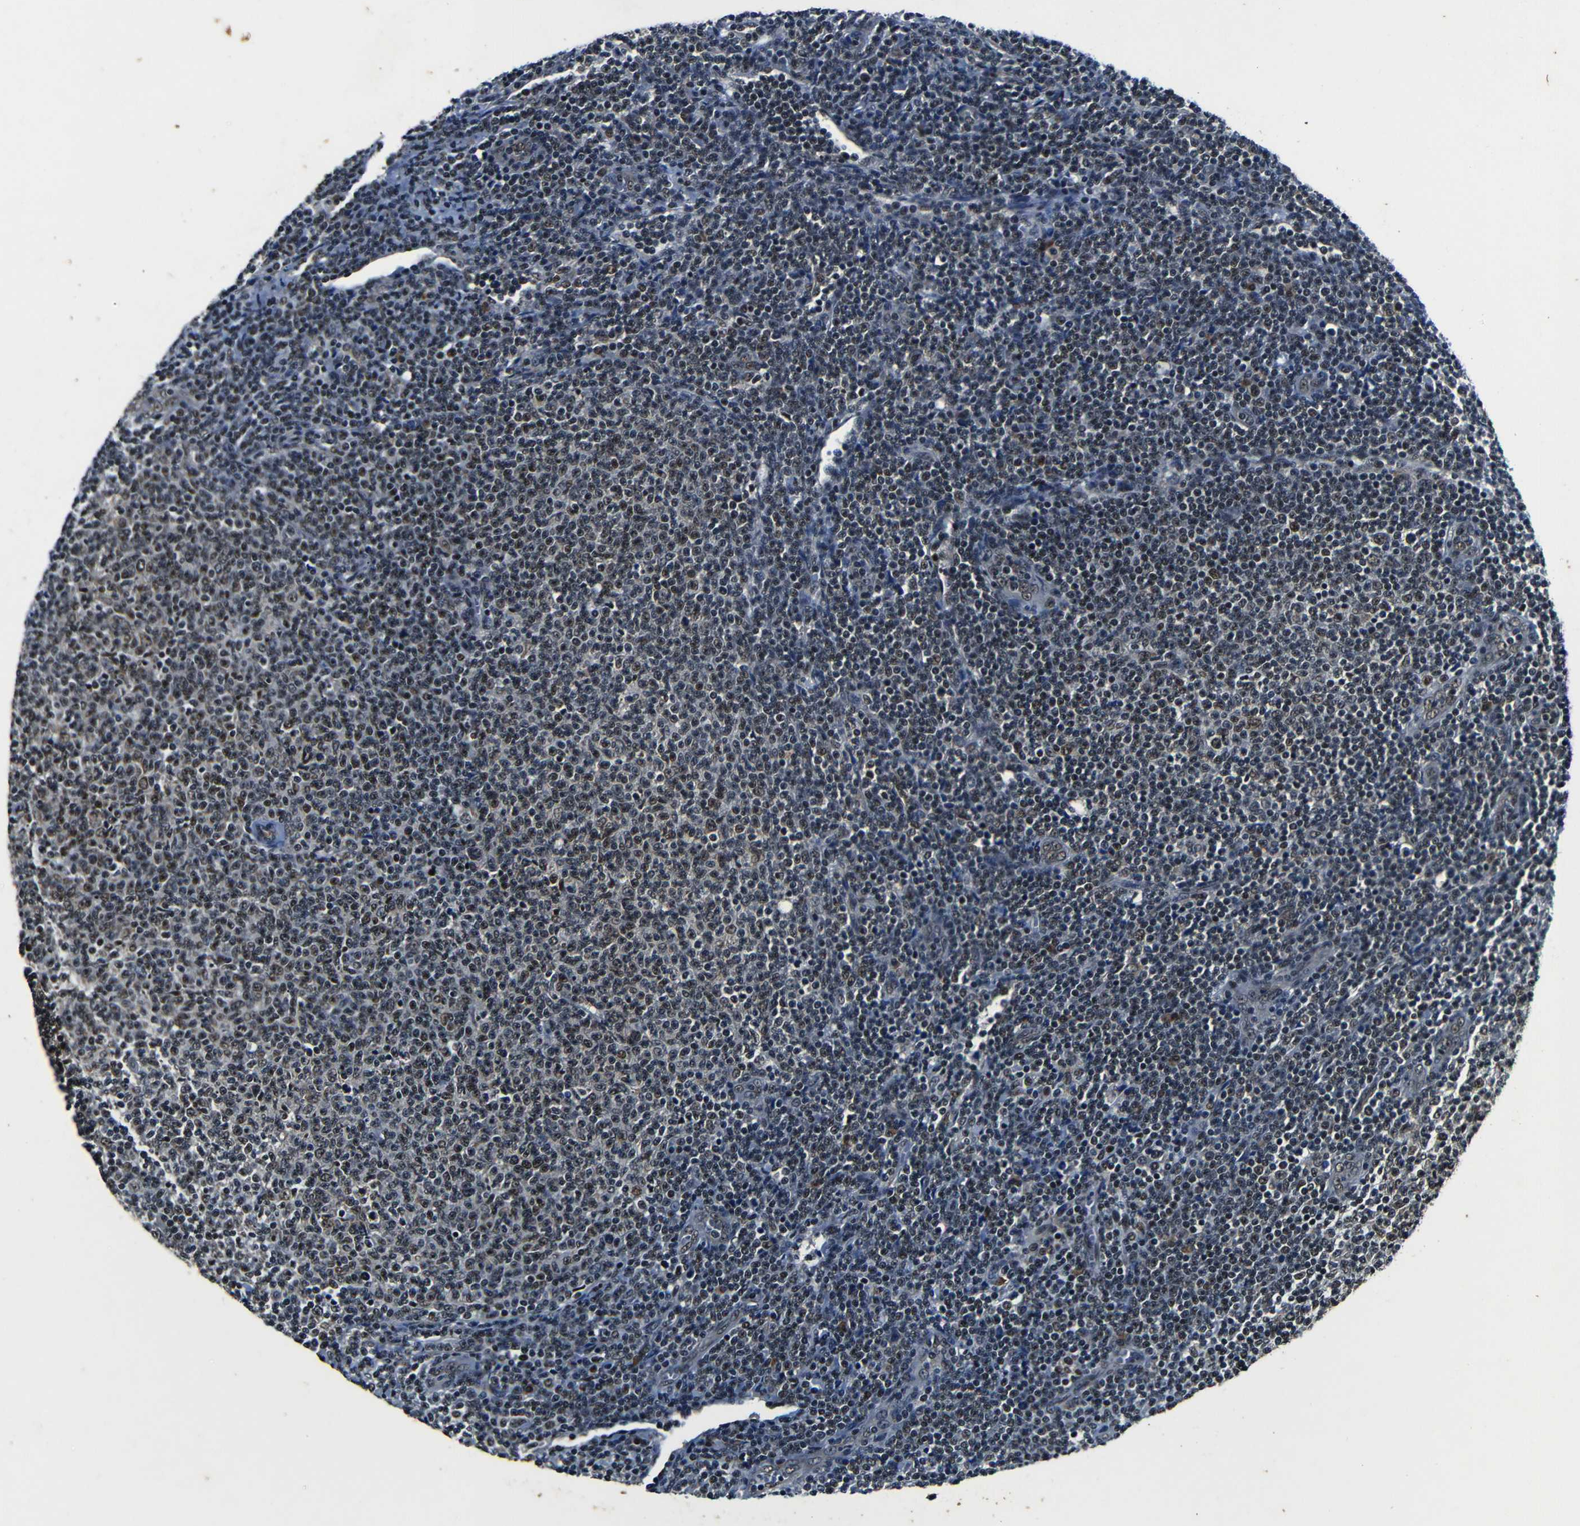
{"staining": {"intensity": "weak", "quantity": "<25%", "location": "nuclear"}, "tissue": "lymphoma", "cell_type": "Tumor cells", "image_type": "cancer", "snomed": [{"axis": "morphology", "description": "Malignant lymphoma, non-Hodgkin's type, Low grade"}, {"axis": "topography", "description": "Lymph node"}], "caption": "Tumor cells are negative for brown protein staining in lymphoma.", "gene": "FOXD4", "patient": {"sex": "male", "age": 66}}